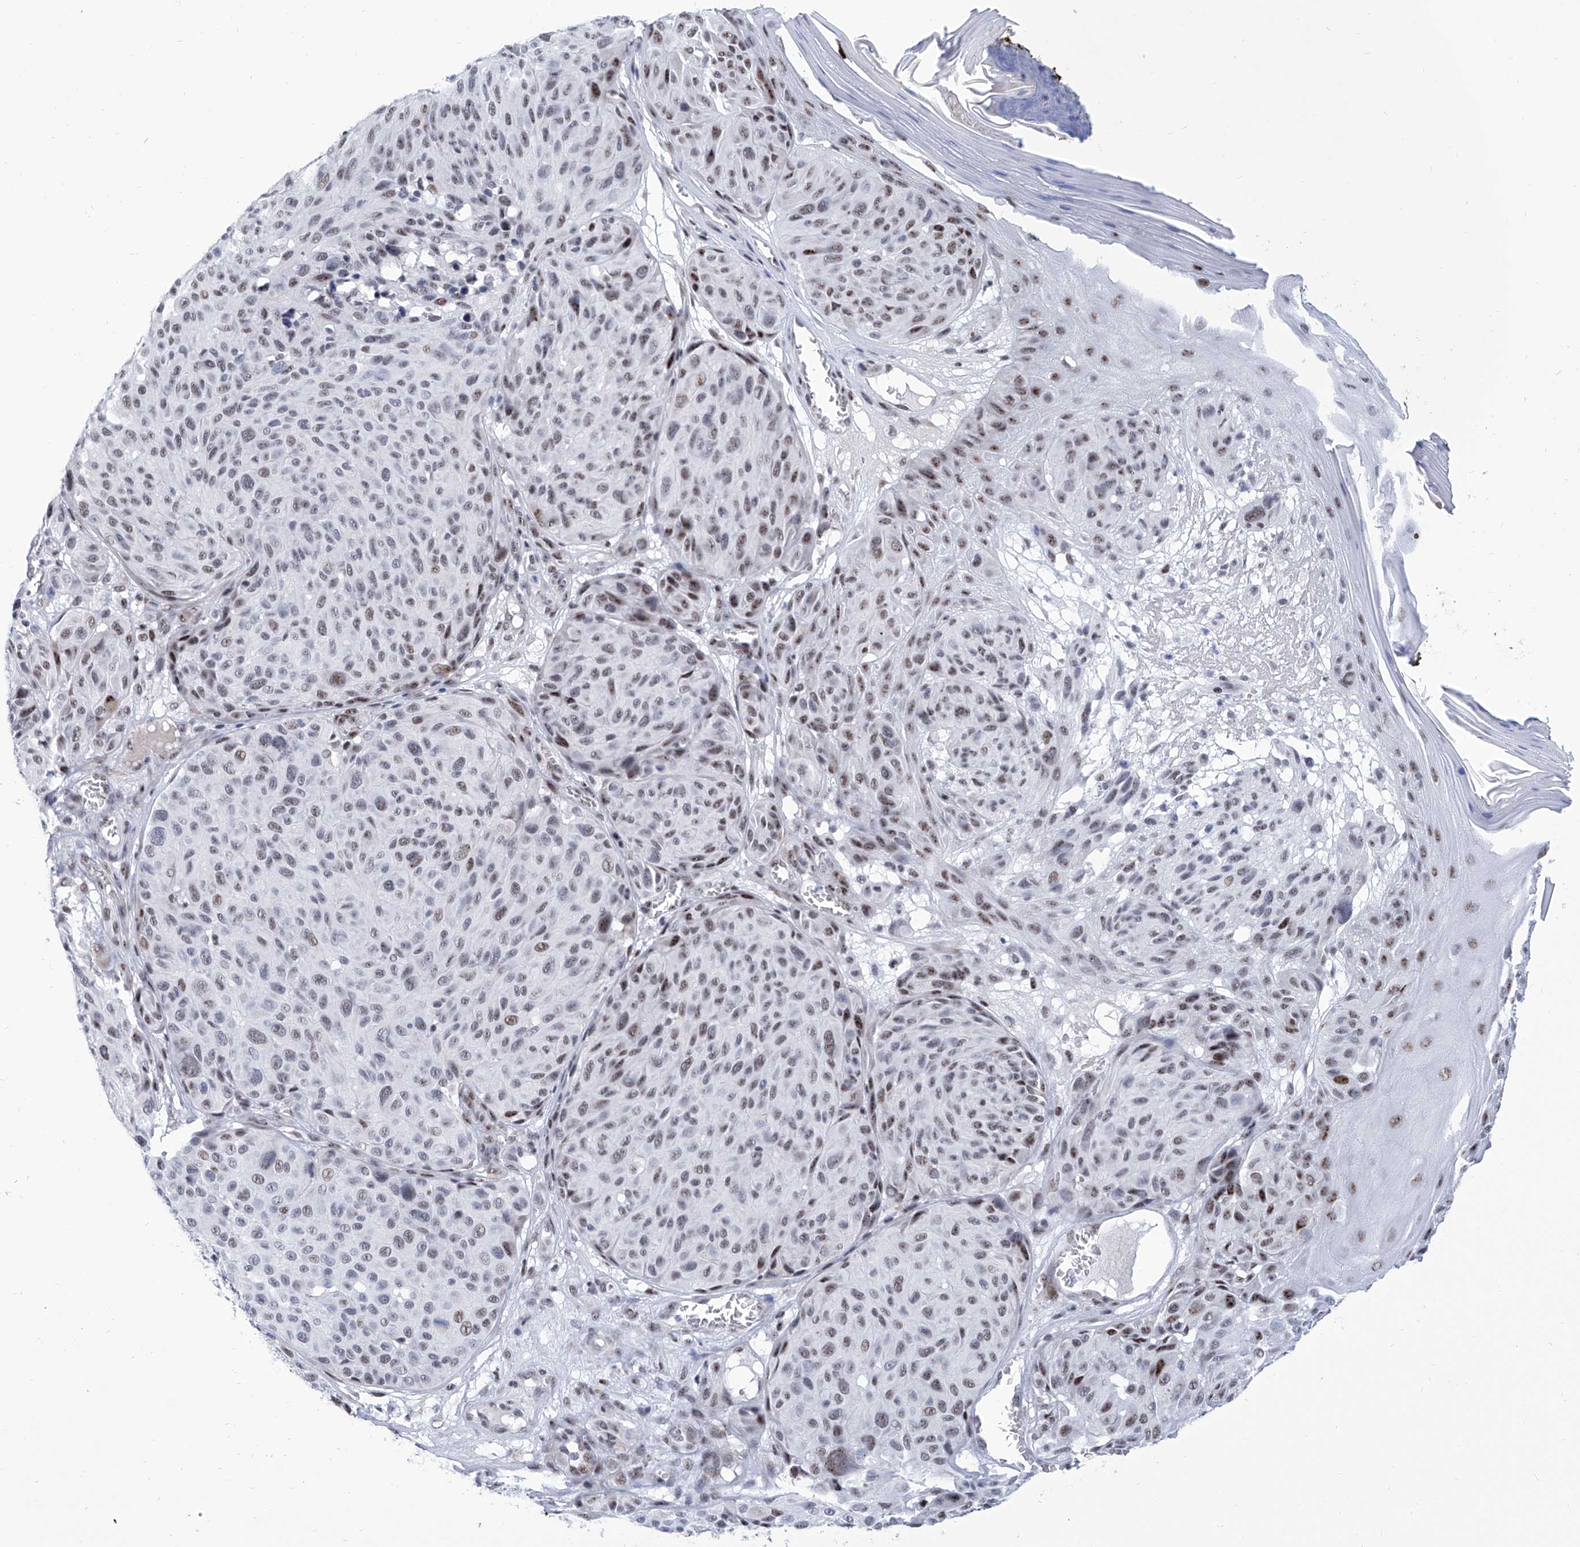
{"staining": {"intensity": "moderate", "quantity": "25%-75%", "location": "nuclear"}, "tissue": "melanoma", "cell_type": "Tumor cells", "image_type": "cancer", "snomed": [{"axis": "morphology", "description": "Malignant melanoma, NOS"}, {"axis": "topography", "description": "Skin"}], "caption": "Approximately 25%-75% of tumor cells in human melanoma show moderate nuclear protein staining as visualized by brown immunohistochemical staining.", "gene": "SART1", "patient": {"sex": "male", "age": 83}}